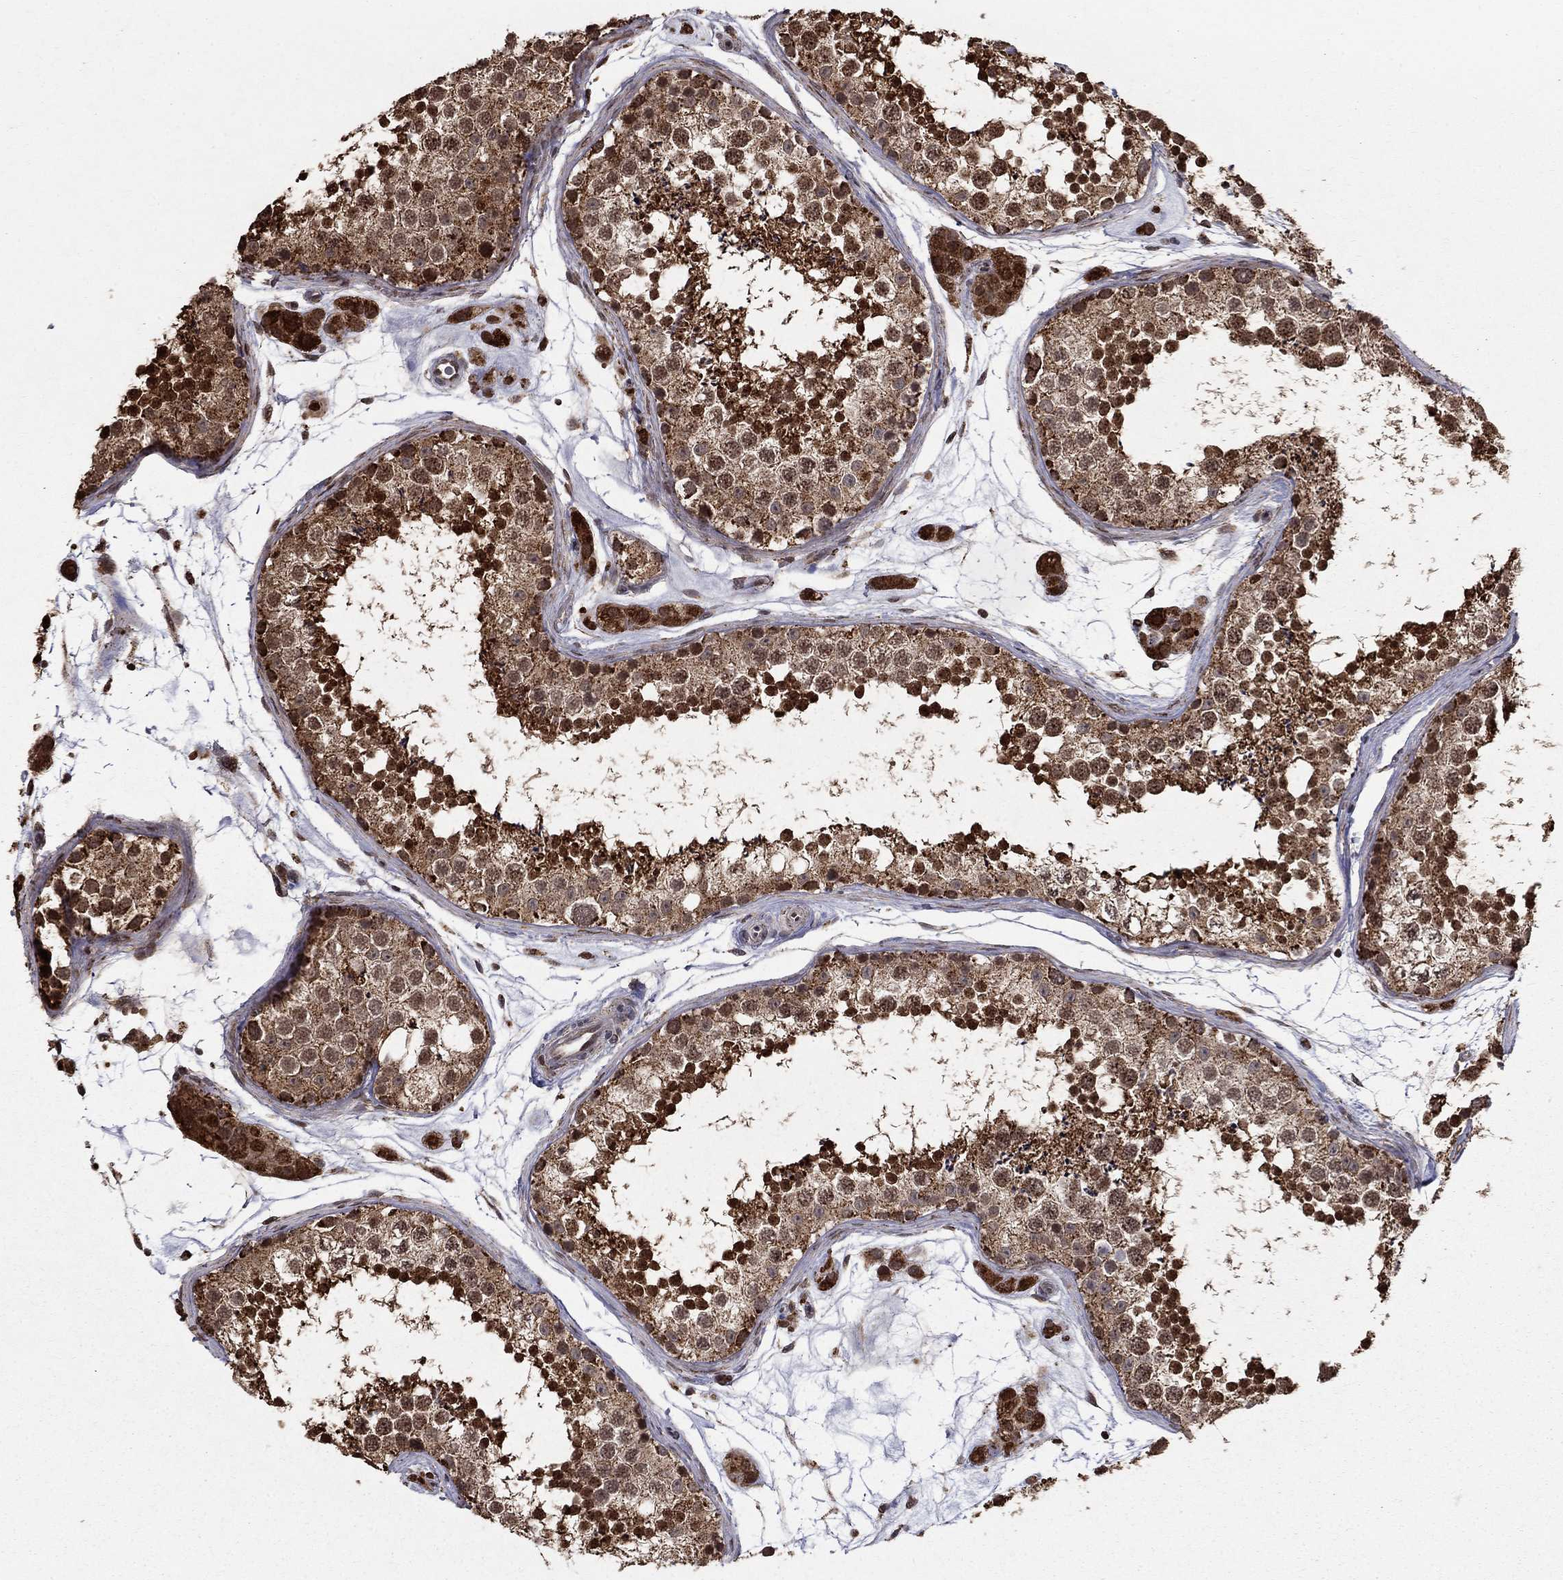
{"staining": {"intensity": "strong", "quantity": "25%-75%", "location": "cytoplasmic/membranous,nuclear"}, "tissue": "testis", "cell_type": "Cells in seminiferous ducts", "image_type": "normal", "snomed": [{"axis": "morphology", "description": "Normal tissue, NOS"}, {"axis": "topography", "description": "Testis"}], "caption": "Protein expression analysis of normal testis exhibits strong cytoplasmic/membranous,nuclear expression in about 25%-75% of cells in seminiferous ducts.", "gene": "ACOT13", "patient": {"sex": "male", "age": 41}}